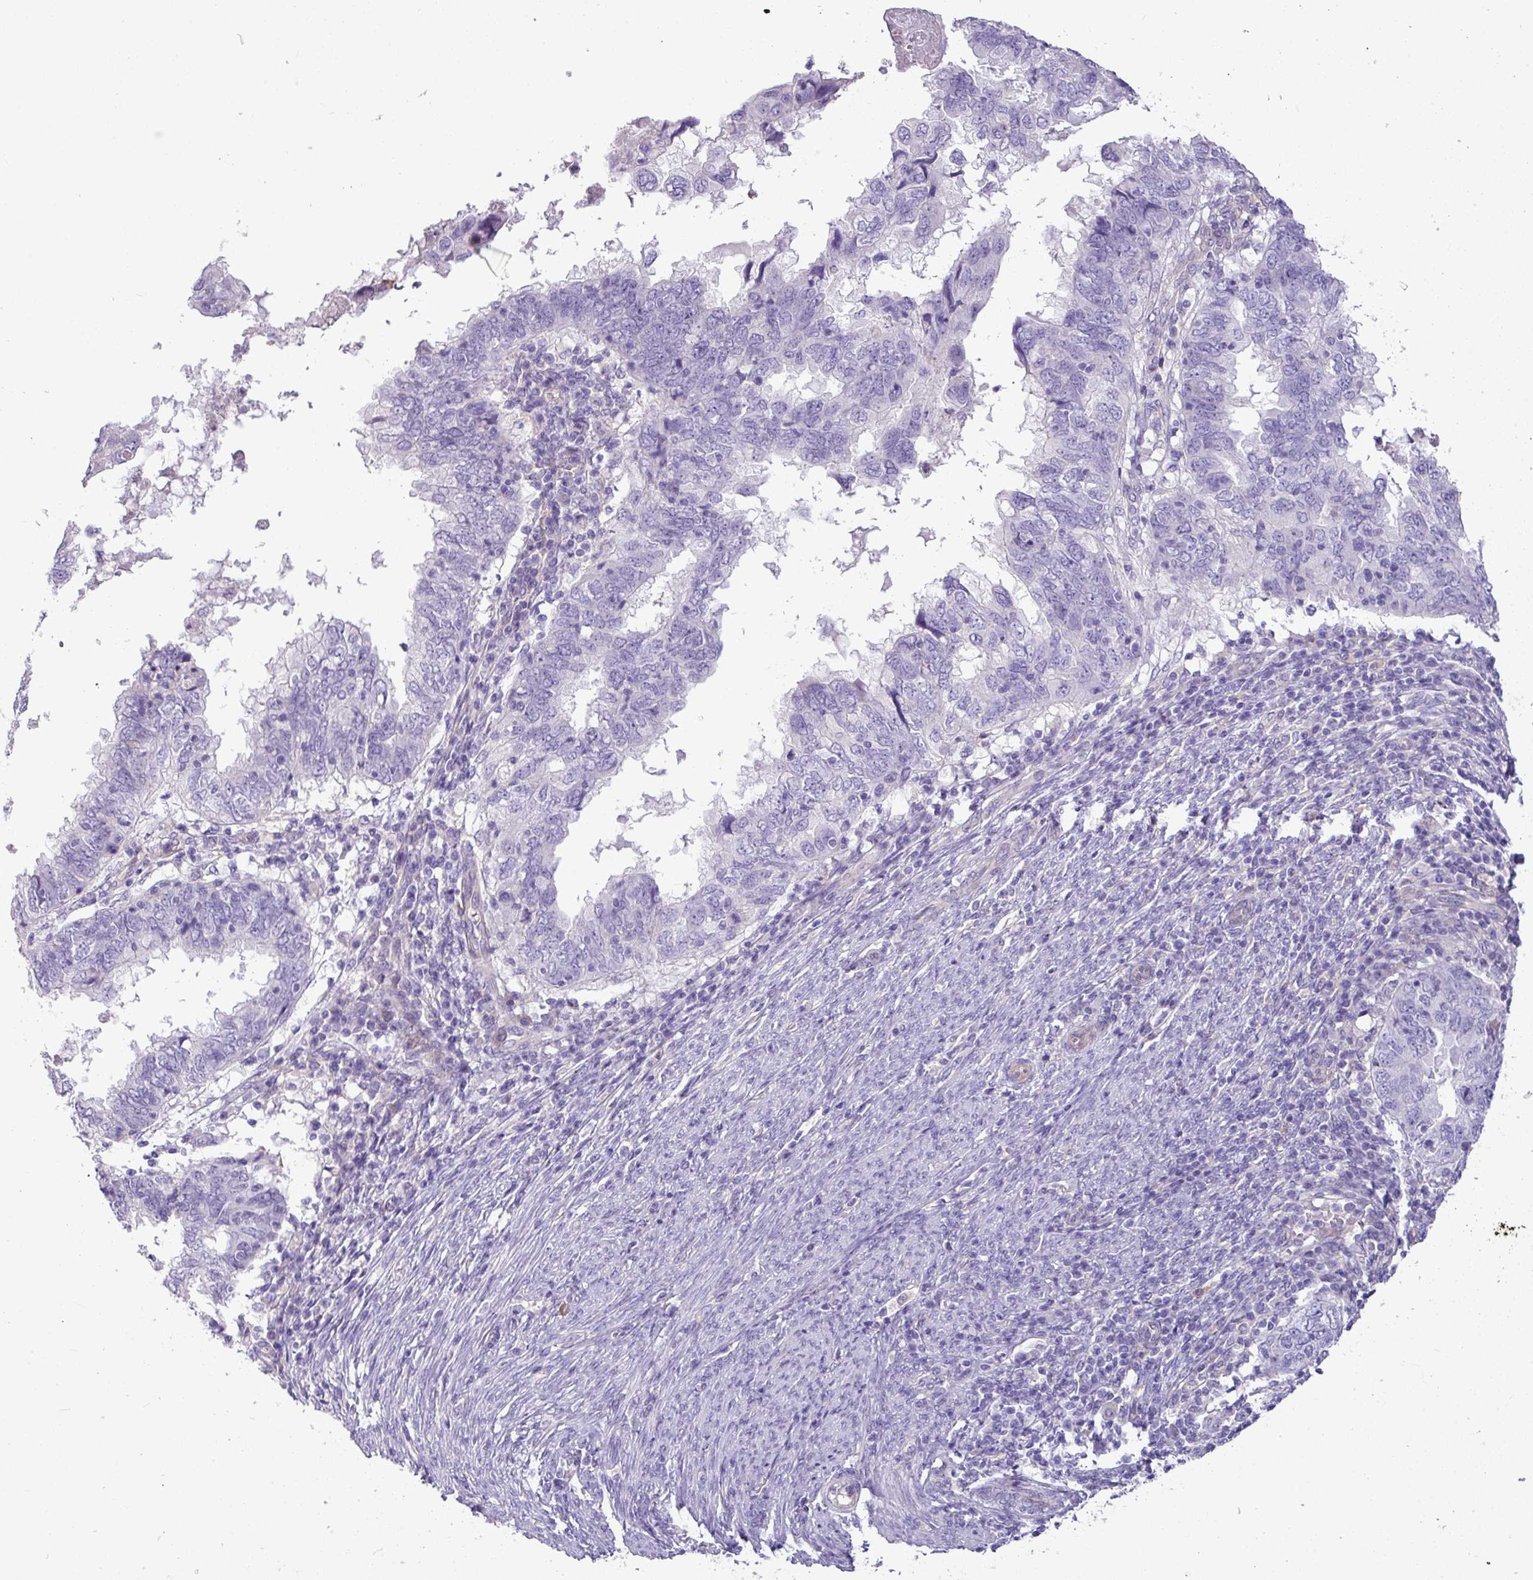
{"staining": {"intensity": "negative", "quantity": "none", "location": "none"}, "tissue": "endometrial cancer", "cell_type": "Tumor cells", "image_type": "cancer", "snomed": [{"axis": "morphology", "description": "Adenocarcinoma, NOS"}, {"axis": "topography", "description": "Uterus"}], "caption": "Human endometrial cancer stained for a protein using IHC reveals no positivity in tumor cells.", "gene": "KIRREL3", "patient": {"sex": "female", "age": 77}}